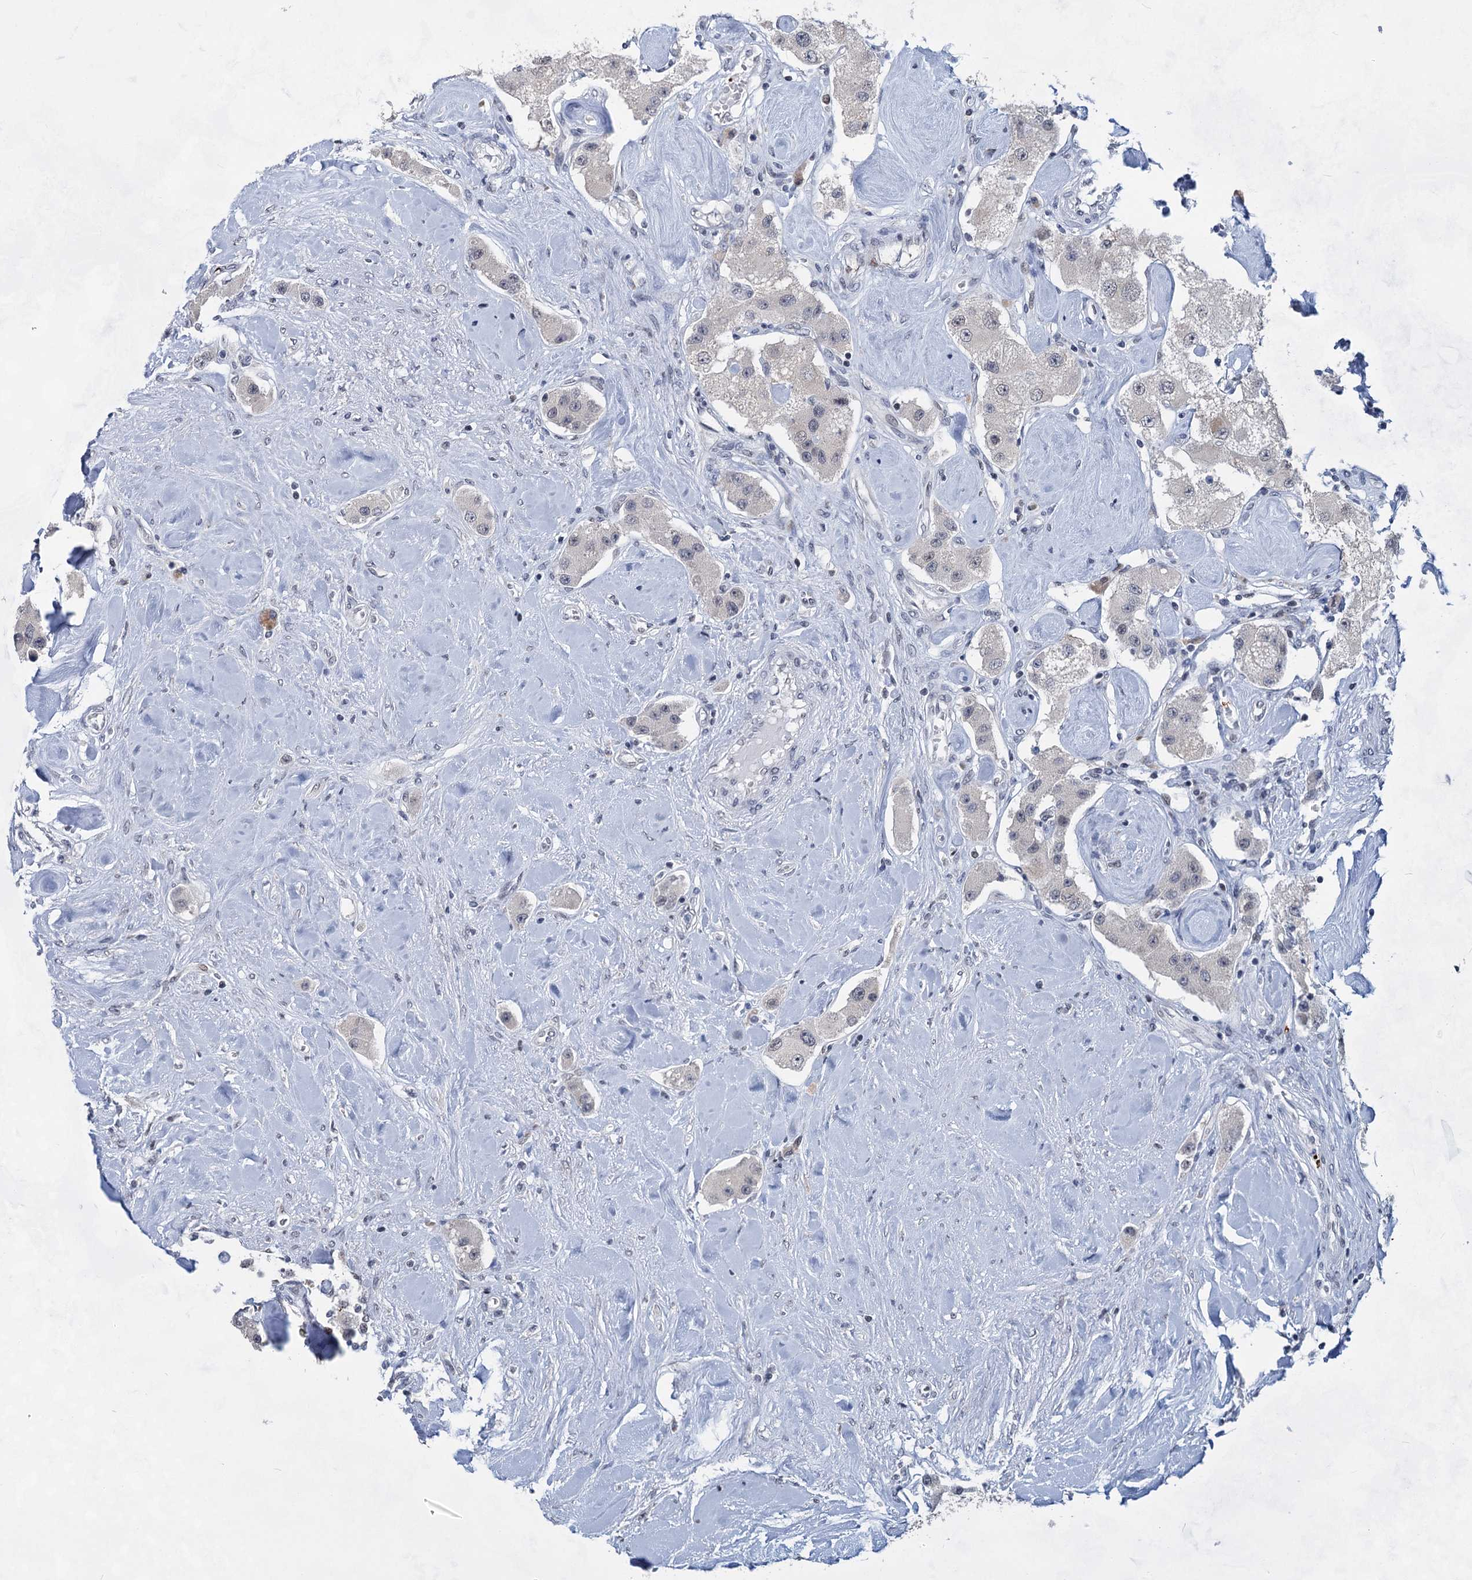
{"staining": {"intensity": "negative", "quantity": "none", "location": "none"}, "tissue": "carcinoid", "cell_type": "Tumor cells", "image_type": "cancer", "snomed": [{"axis": "morphology", "description": "Carcinoid, malignant, NOS"}, {"axis": "topography", "description": "Pancreas"}], "caption": "Immunohistochemistry (IHC) of human carcinoid shows no staining in tumor cells.", "gene": "MON2", "patient": {"sex": "male", "age": 41}}